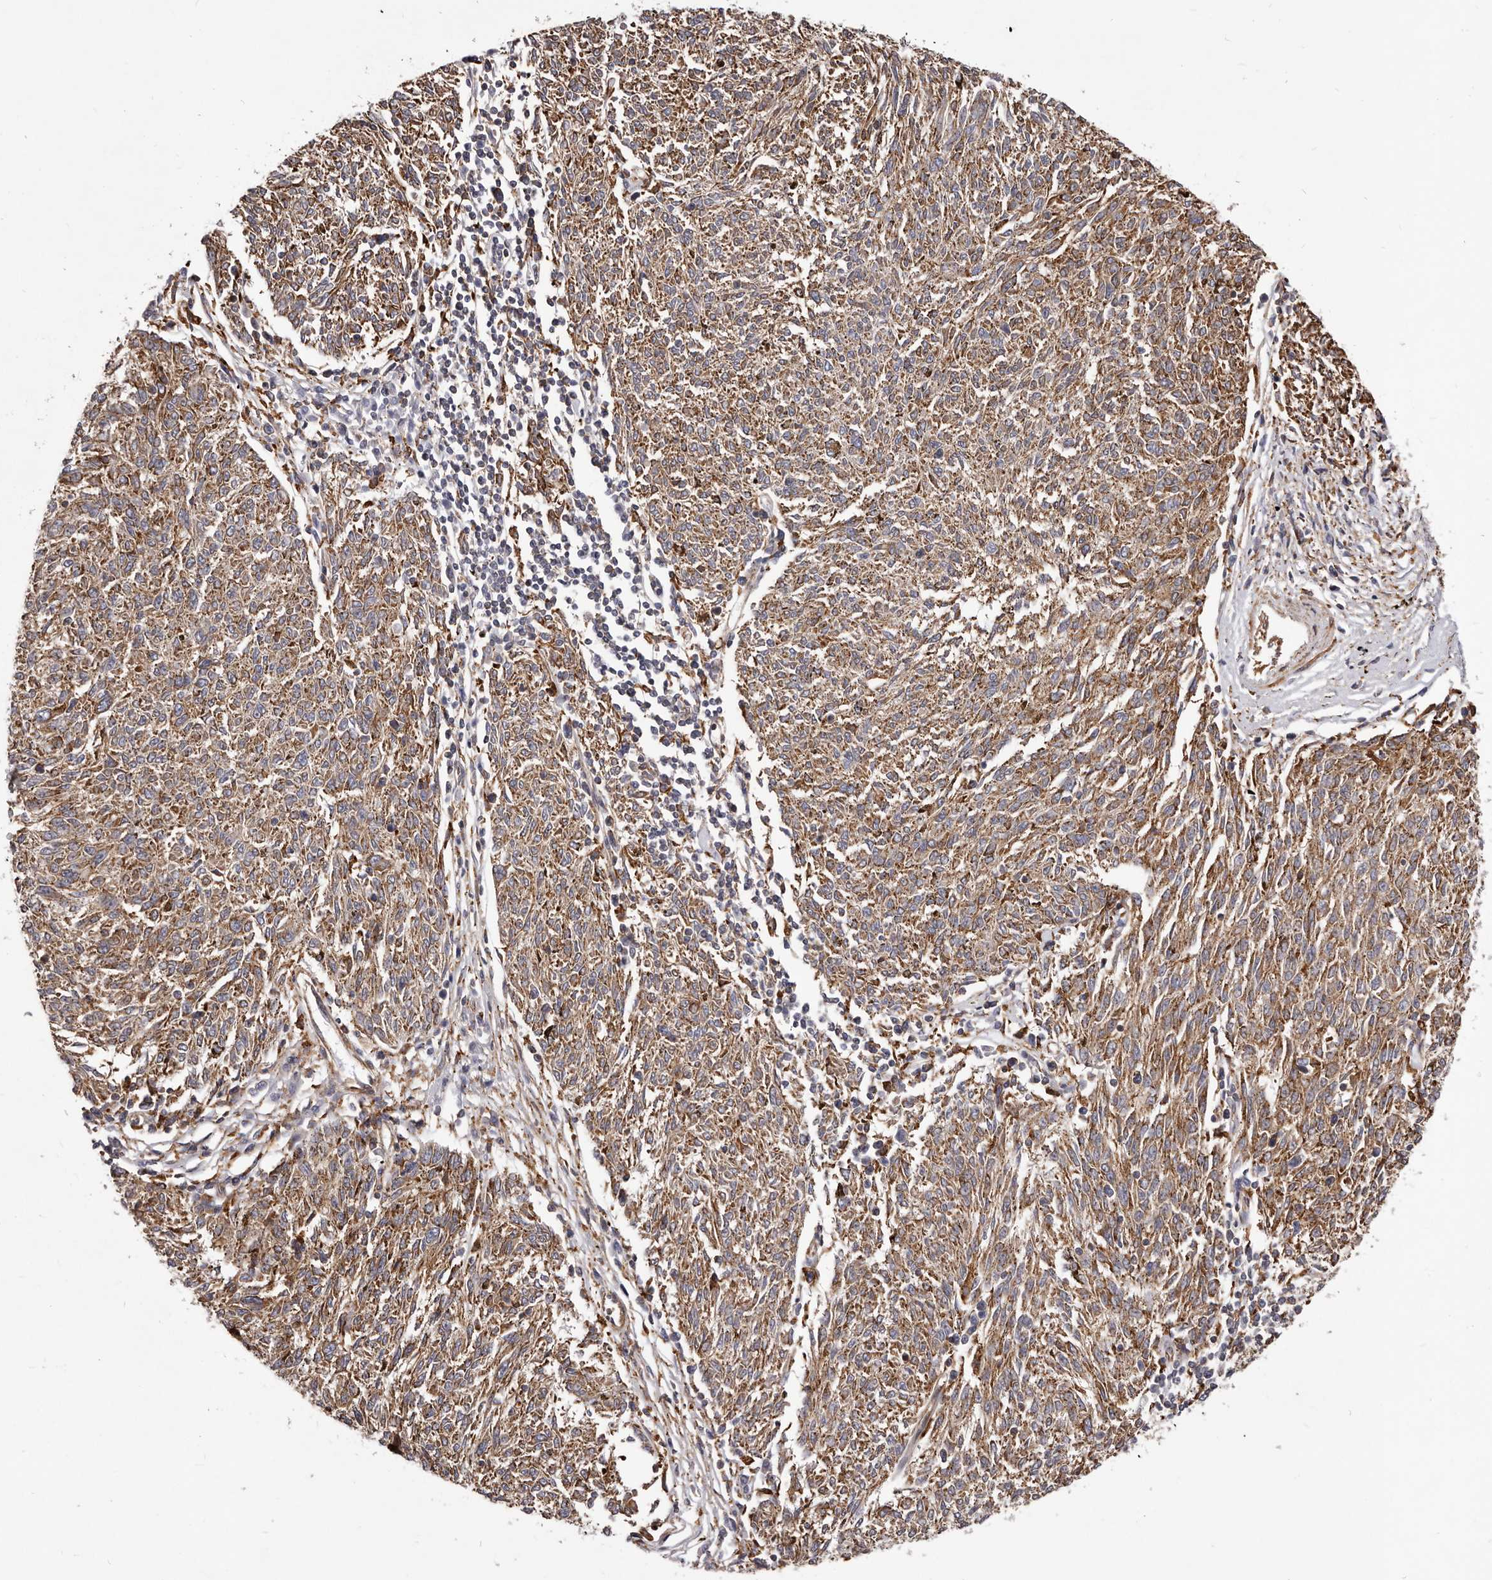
{"staining": {"intensity": "moderate", "quantity": ">75%", "location": "cytoplasmic/membranous"}, "tissue": "melanoma", "cell_type": "Tumor cells", "image_type": "cancer", "snomed": [{"axis": "morphology", "description": "Malignant melanoma, NOS"}, {"axis": "topography", "description": "Skin"}], "caption": "Malignant melanoma tissue shows moderate cytoplasmic/membranous positivity in approximately >75% of tumor cells", "gene": "ALPK1", "patient": {"sex": "female", "age": 72}}